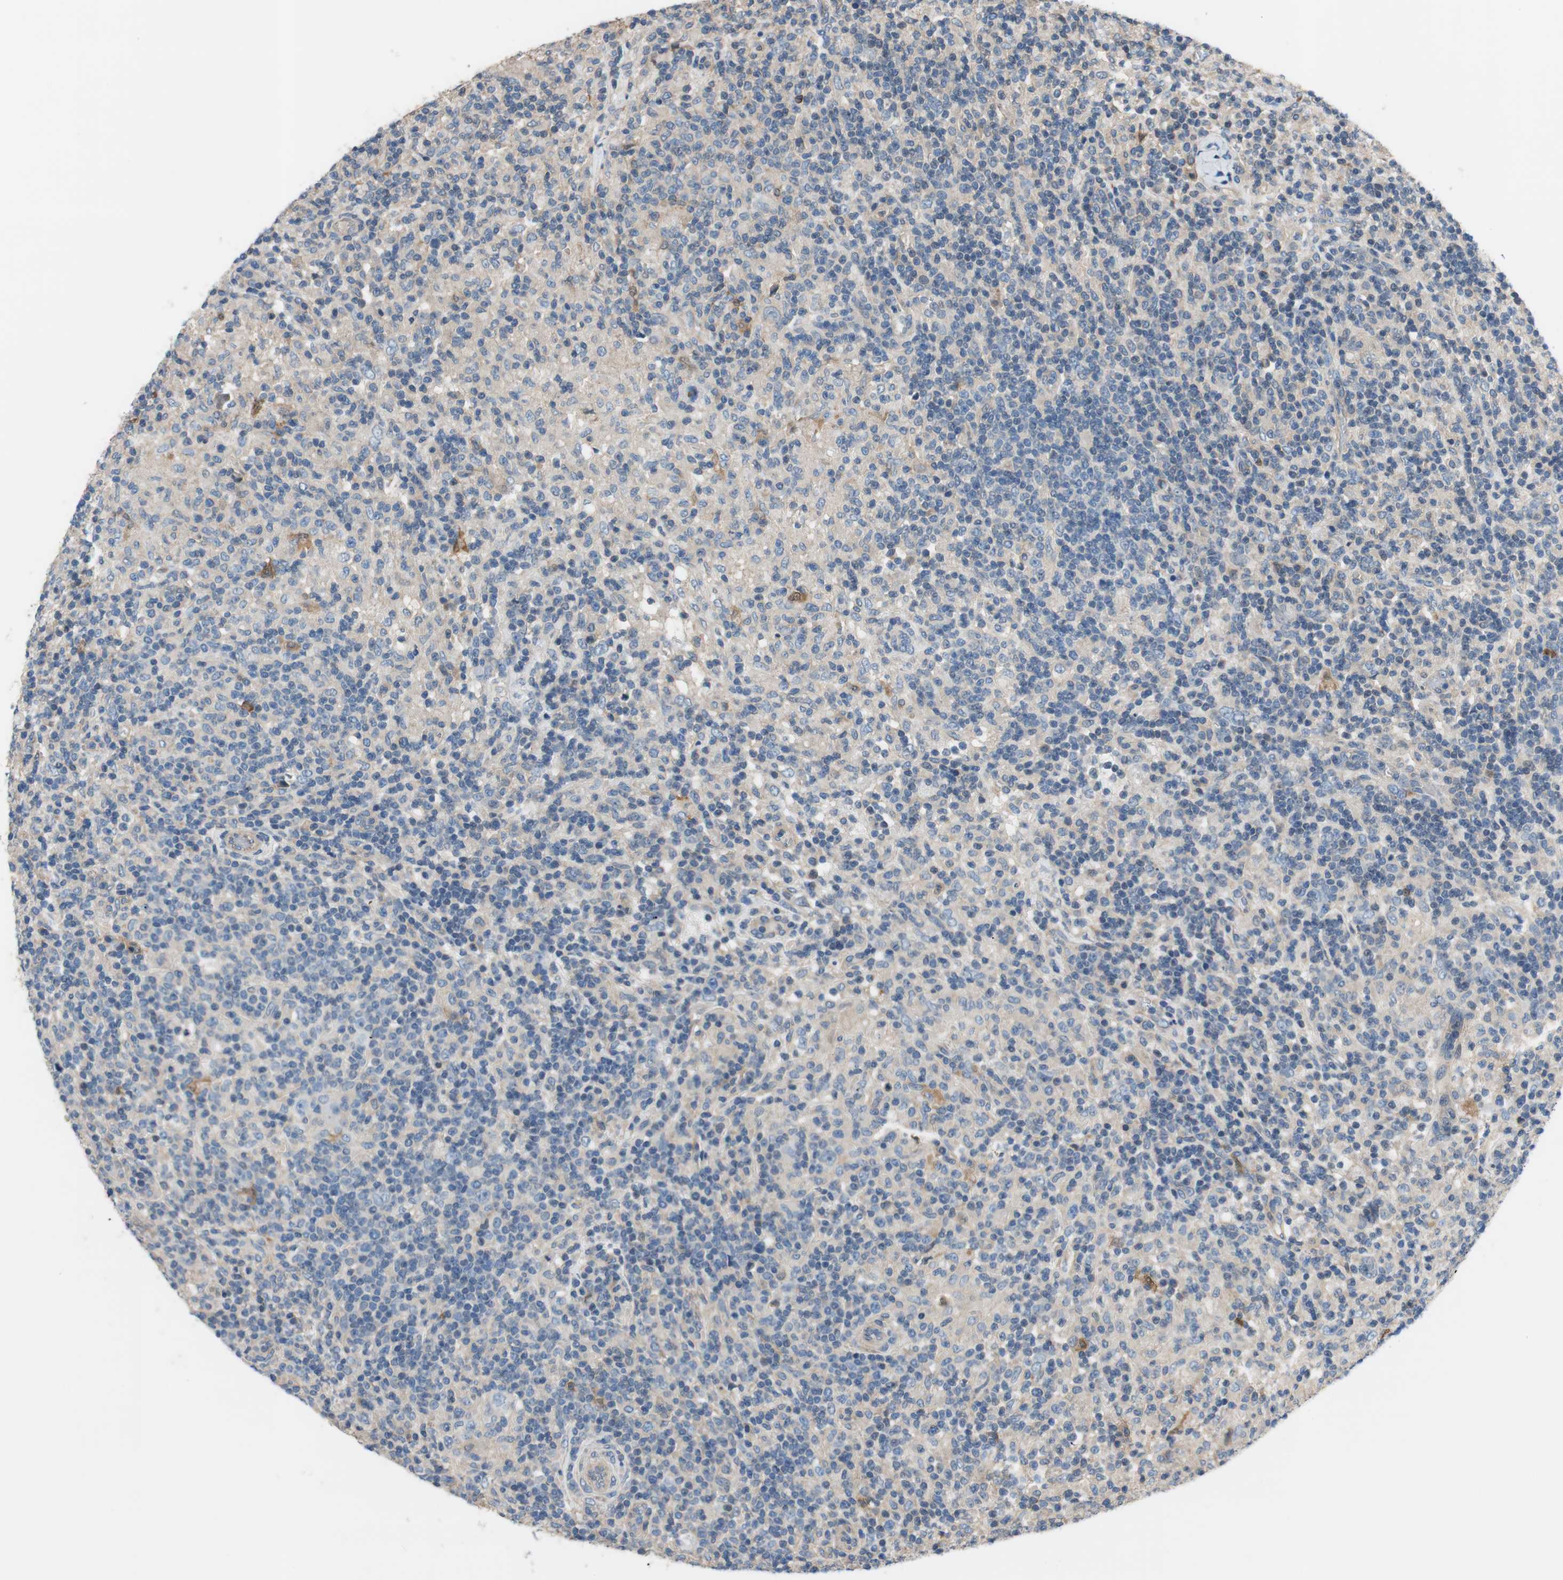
{"staining": {"intensity": "negative", "quantity": "none", "location": "none"}, "tissue": "lymphoma", "cell_type": "Tumor cells", "image_type": "cancer", "snomed": [{"axis": "morphology", "description": "Hodgkin's disease, NOS"}, {"axis": "topography", "description": "Lymph node"}], "caption": "The micrograph reveals no staining of tumor cells in lymphoma.", "gene": "CALML3", "patient": {"sex": "male", "age": 70}}